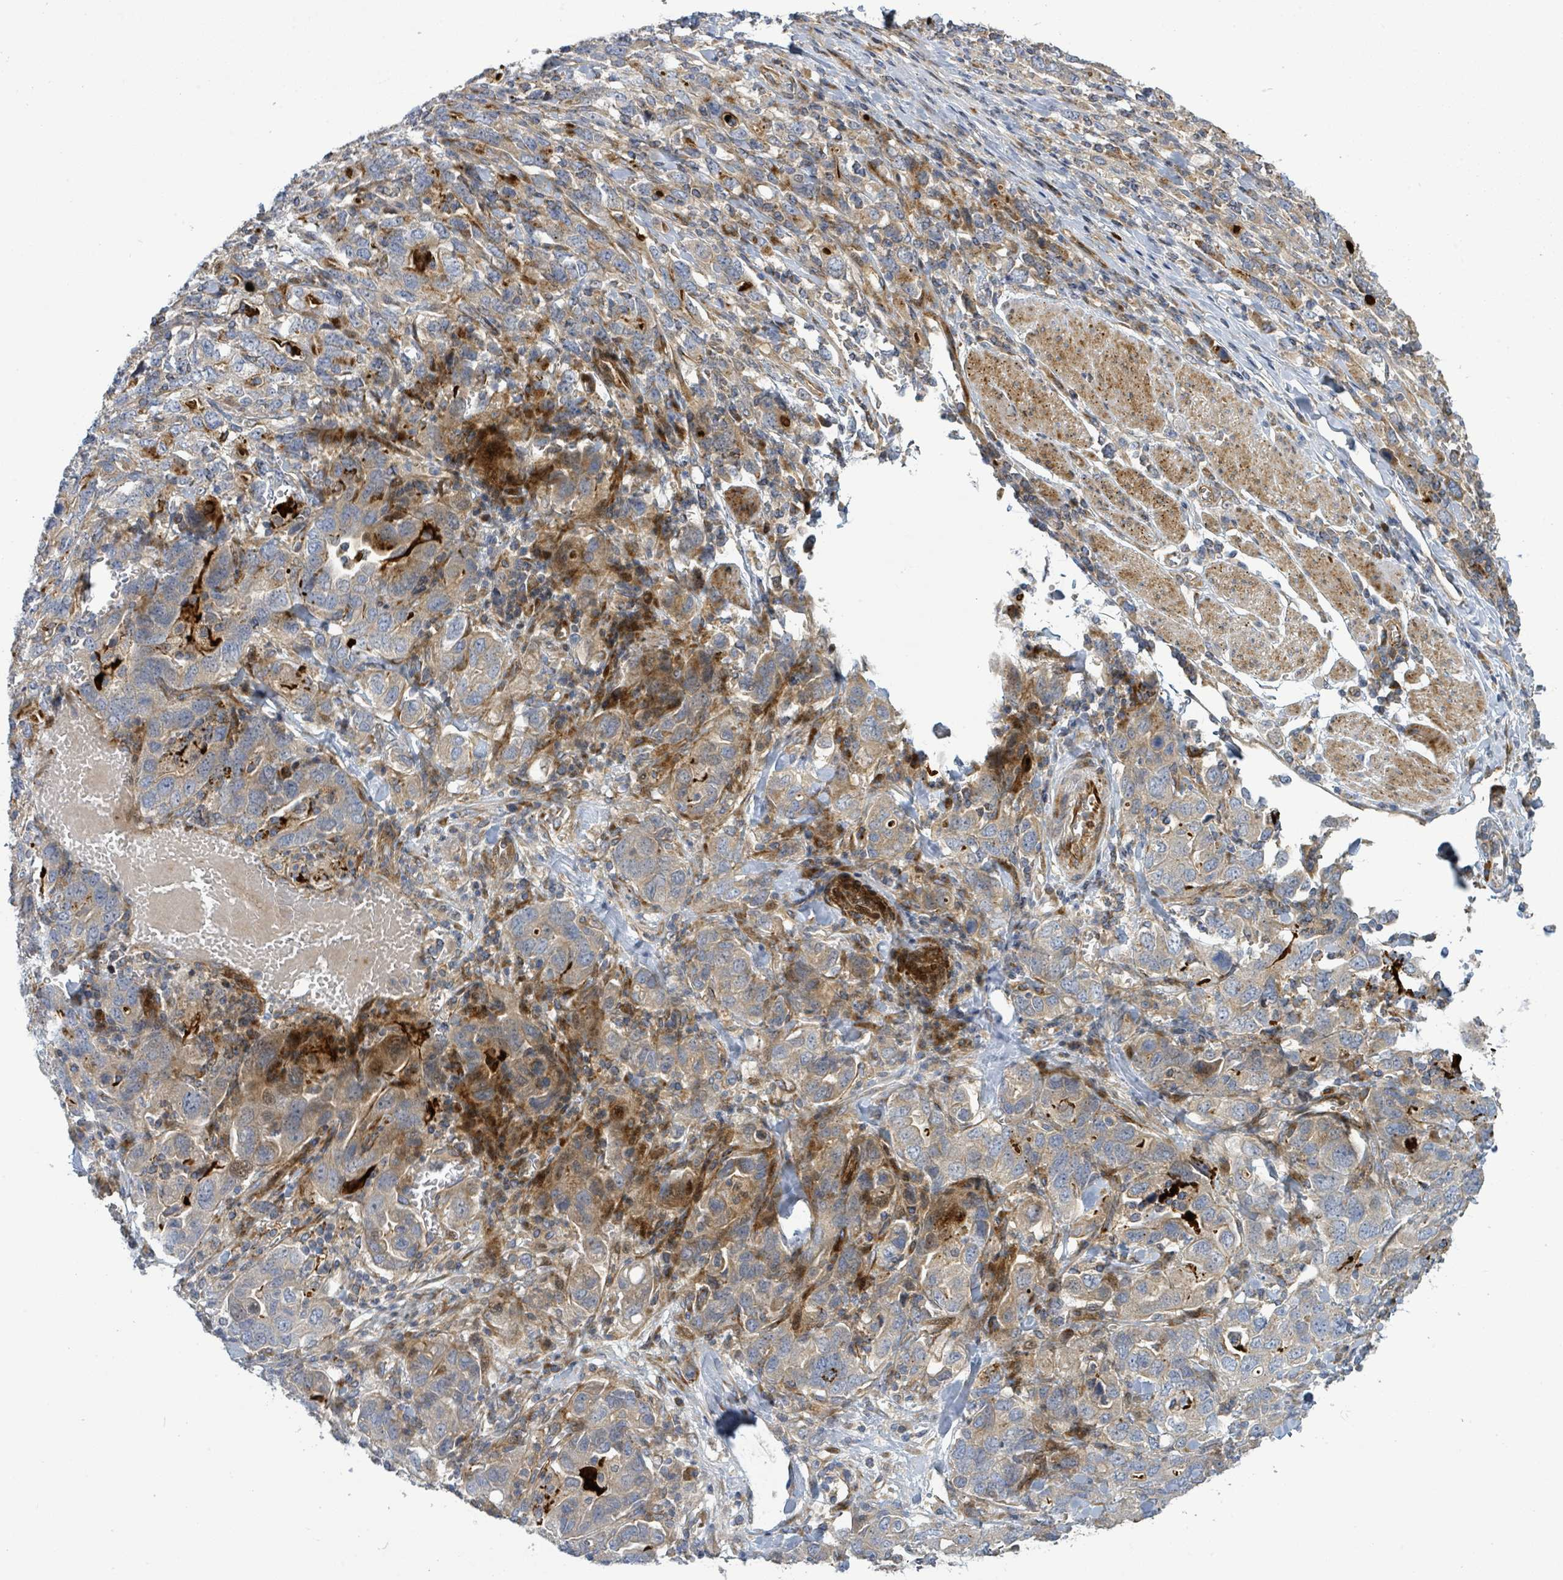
{"staining": {"intensity": "weak", "quantity": "25%-75%", "location": "cytoplasmic/membranous"}, "tissue": "stomach cancer", "cell_type": "Tumor cells", "image_type": "cancer", "snomed": [{"axis": "morphology", "description": "Adenocarcinoma, NOS"}, {"axis": "topography", "description": "Stomach, upper"}, {"axis": "topography", "description": "Stomach"}], "caption": "The histopathology image reveals immunohistochemical staining of stomach cancer (adenocarcinoma). There is weak cytoplasmic/membranous staining is present in approximately 25%-75% of tumor cells.", "gene": "CFAP210", "patient": {"sex": "male", "age": 62}}